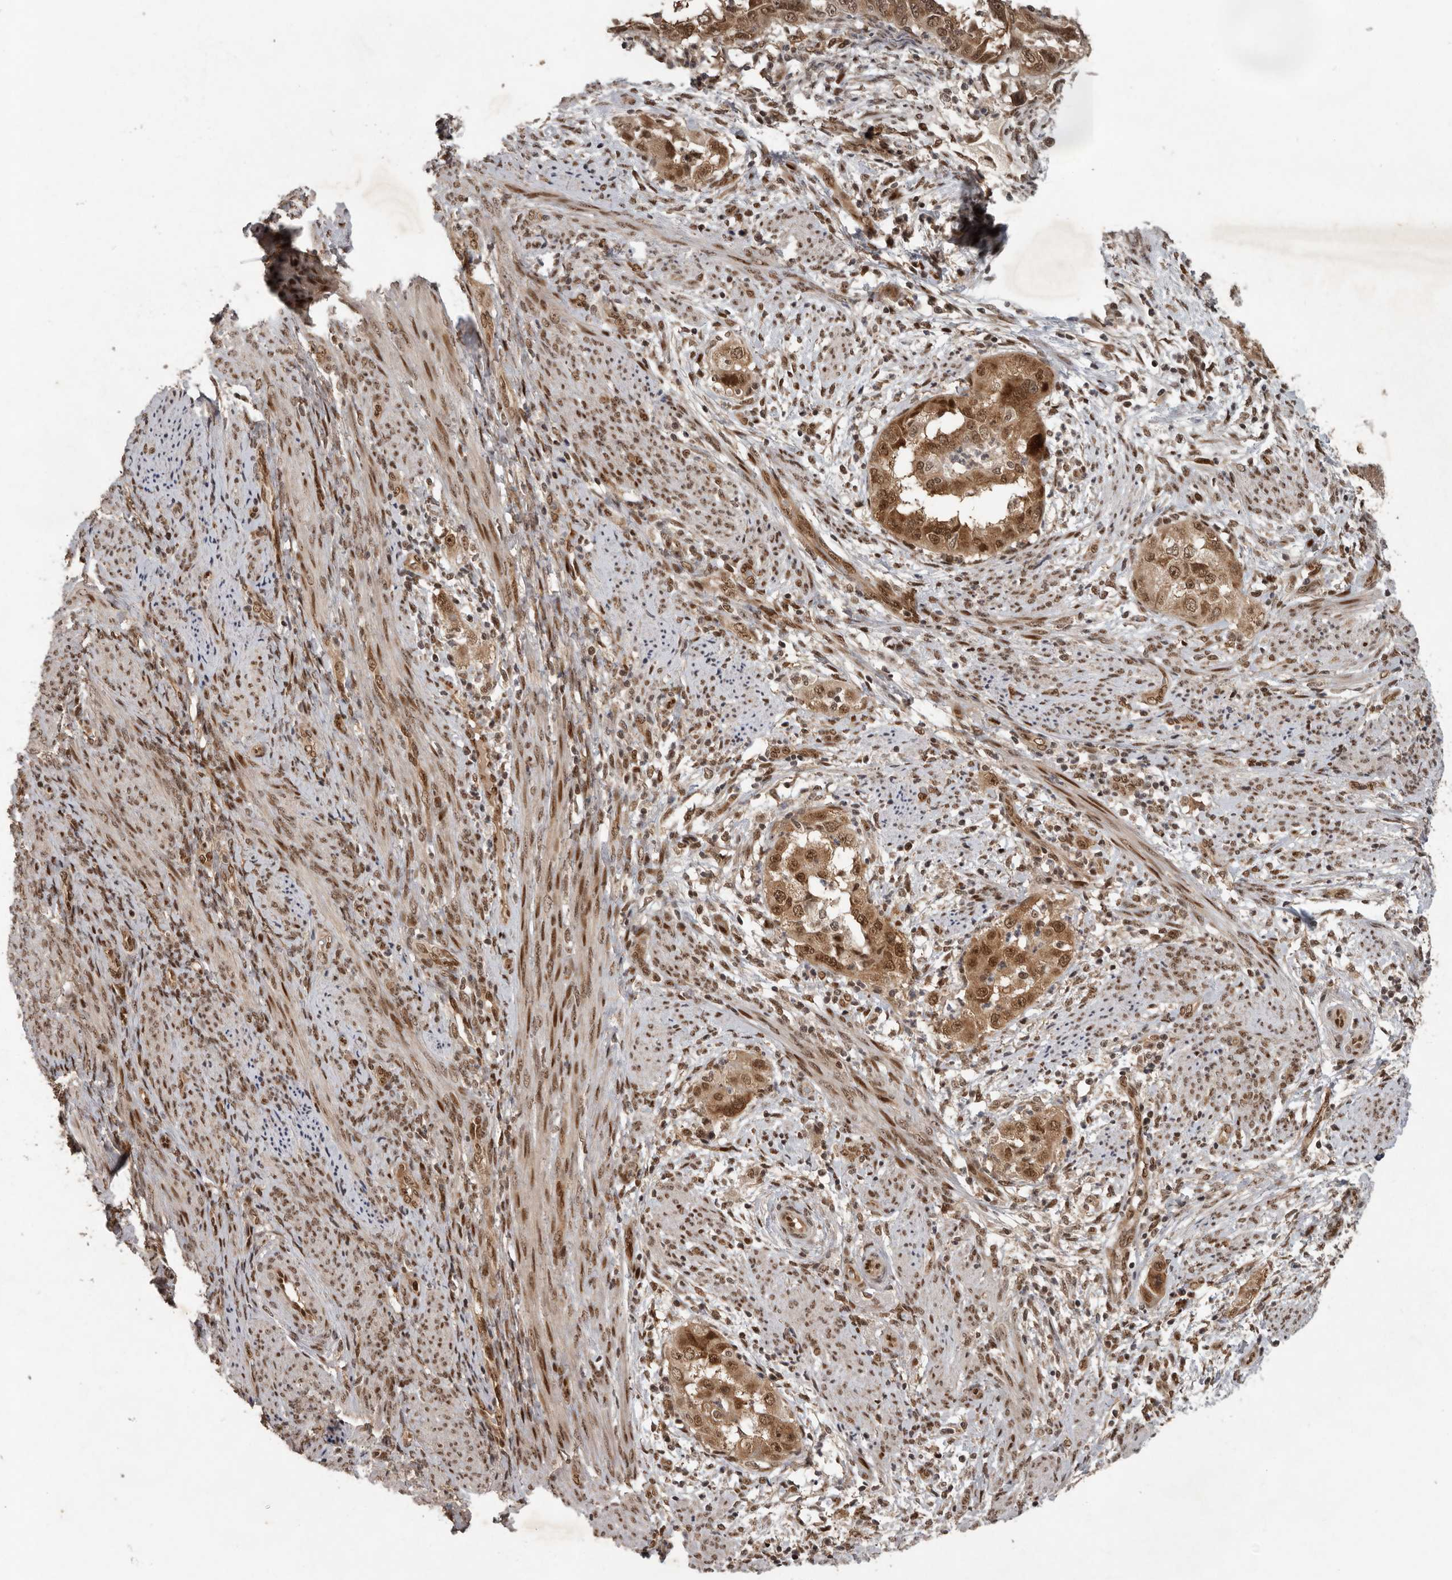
{"staining": {"intensity": "strong", "quantity": ">75%", "location": "cytoplasmic/membranous,nuclear"}, "tissue": "endometrial cancer", "cell_type": "Tumor cells", "image_type": "cancer", "snomed": [{"axis": "morphology", "description": "Adenocarcinoma, NOS"}, {"axis": "topography", "description": "Endometrium"}], "caption": "Human endometrial cancer stained with a brown dye demonstrates strong cytoplasmic/membranous and nuclear positive expression in approximately >75% of tumor cells.", "gene": "CDC27", "patient": {"sex": "female", "age": 85}}